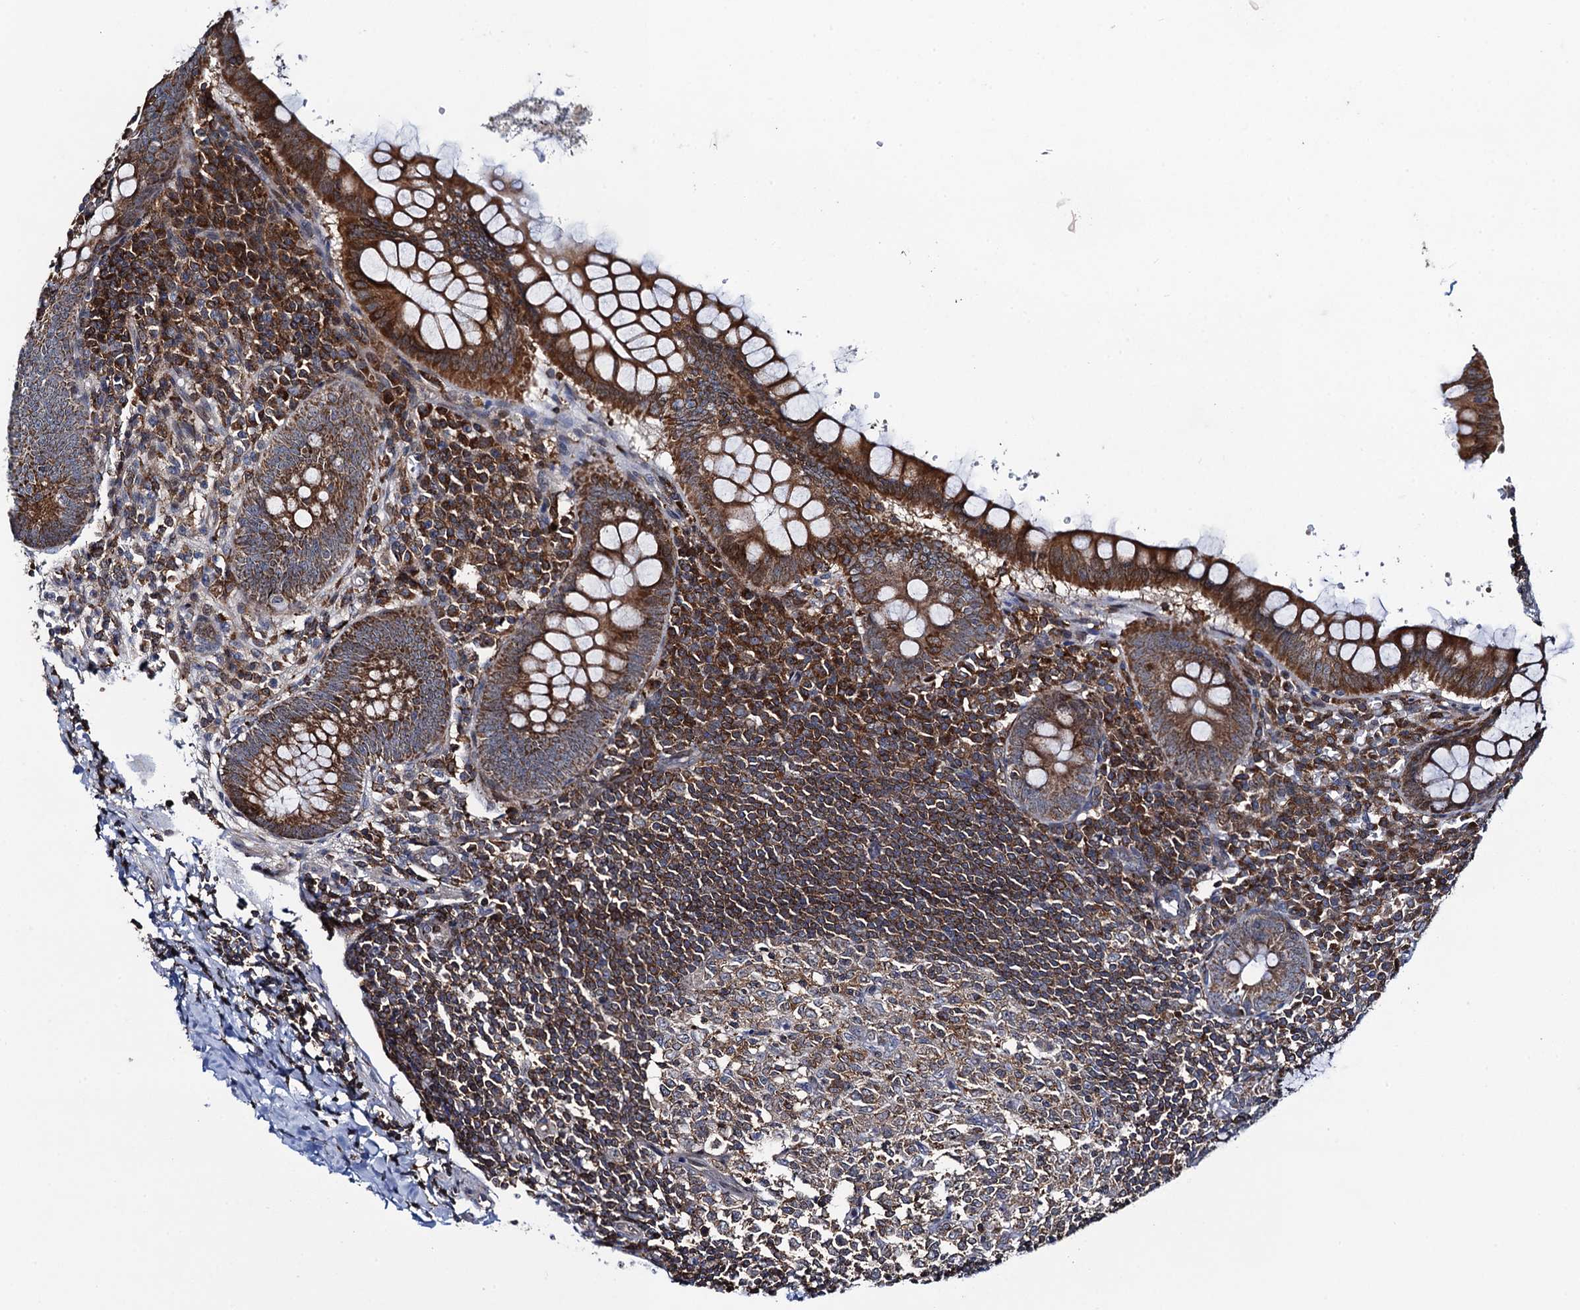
{"staining": {"intensity": "strong", "quantity": ">75%", "location": "cytoplasmic/membranous"}, "tissue": "appendix", "cell_type": "Glandular cells", "image_type": "normal", "snomed": [{"axis": "morphology", "description": "Normal tissue, NOS"}, {"axis": "topography", "description": "Appendix"}], "caption": "The immunohistochemical stain shows strong cytoplasmic/membranous staining in glandular cells of benign appendix. The staining was performed using DAB to visualize the protein expression in brown, while the nuclei were stained in blue with hematoxylin (Magnification: 20x).", "gene": "CCDC102A", "patient": {"sex": "female", "age": 33}}